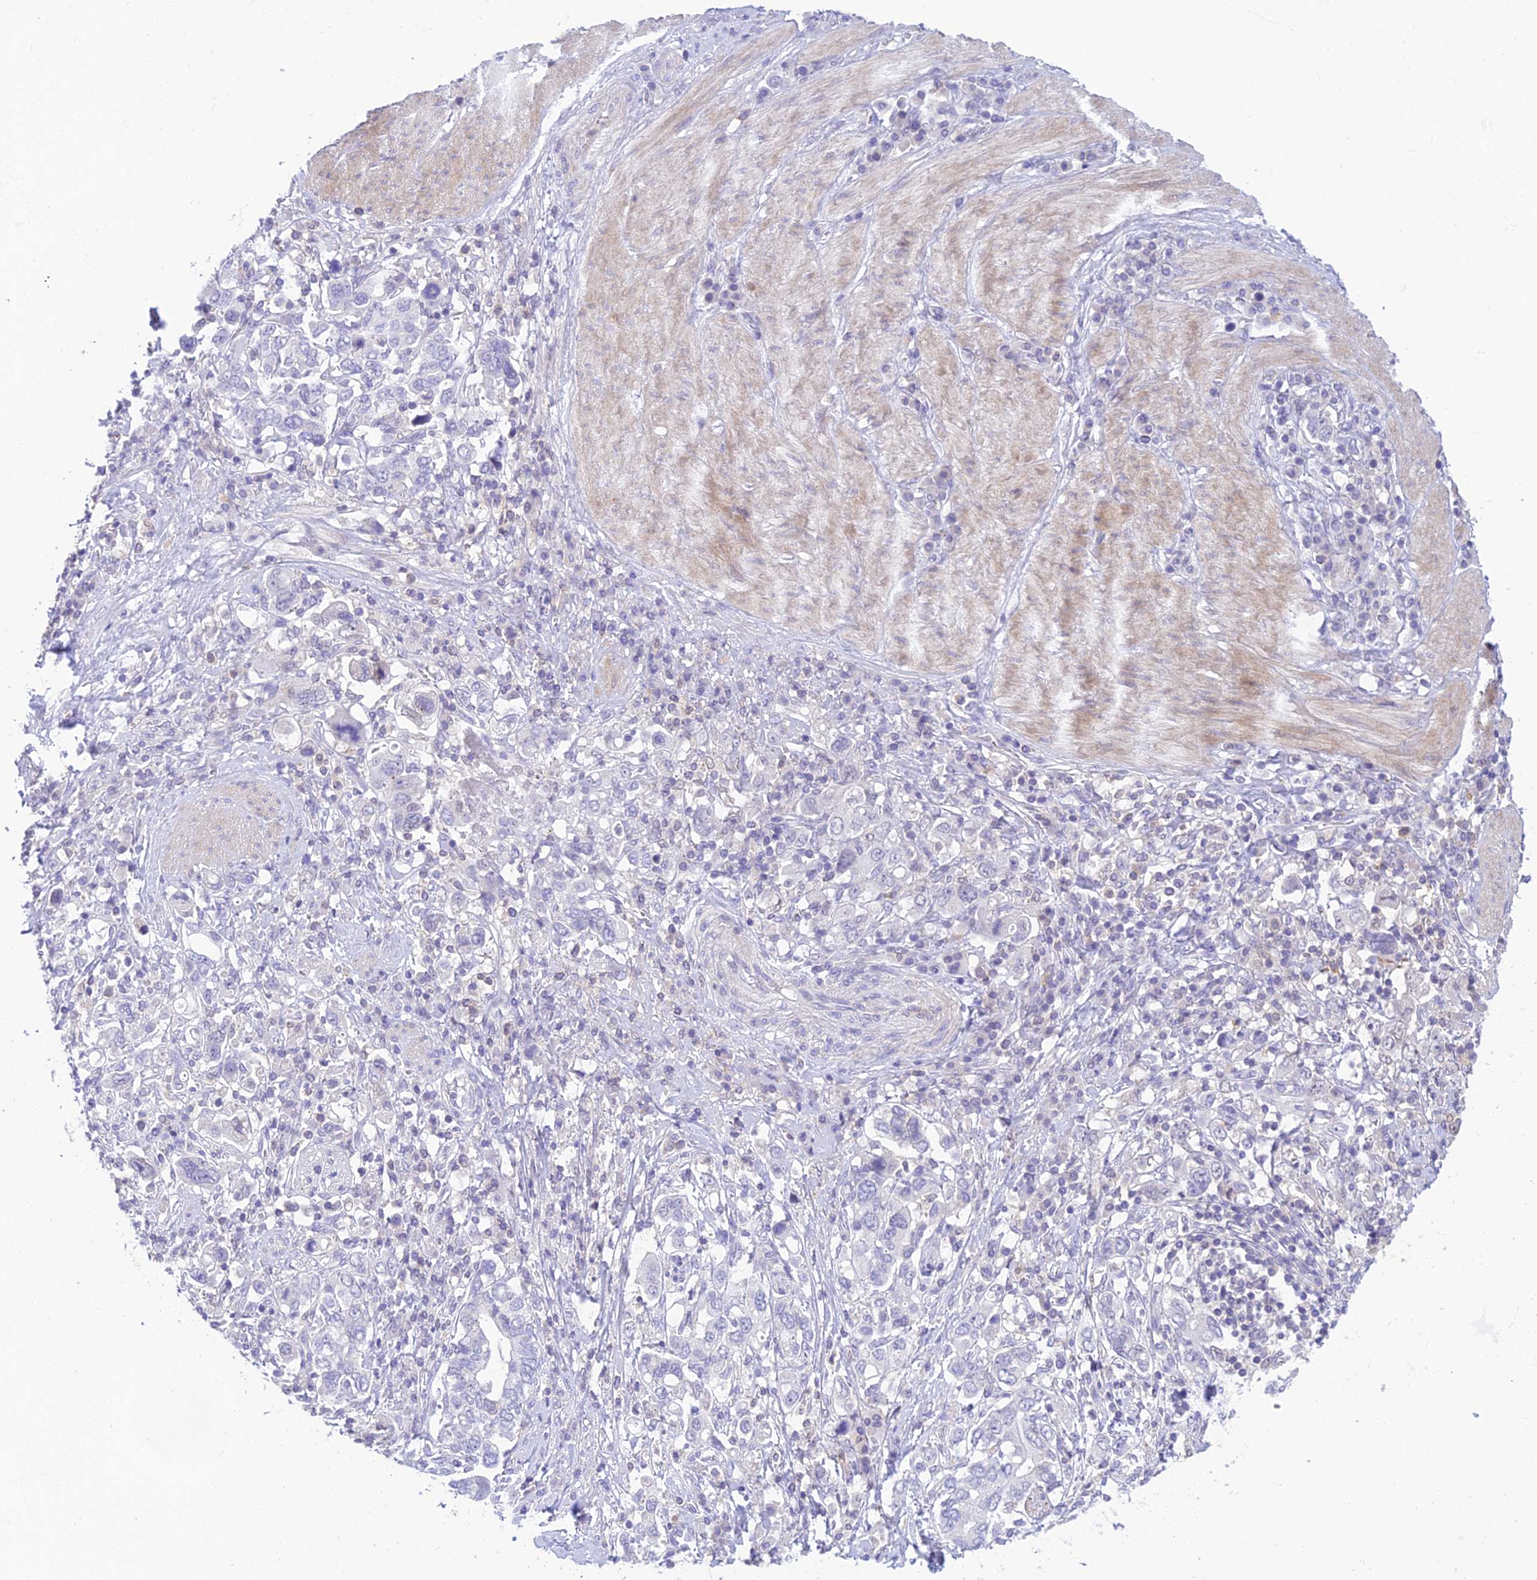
{"staining": {"intensity": "negative", "quantity": "none", "location": "none"}, "tissue": "stomach cancer", "cell_type": "Tumor cells", "image_type": "cancer", "snomed": [{"axis": "morphology", "description": "Adenocarcinoma, NOS"}, {"axis": "topography", "description": "Stomach, upper"}, {"axis": "topography", "description": "Stomach"}], "caption": "A histopathology image of stomach cancer (adenocarcinoma) stained for a protein exhibits no brown staining in tumor cells.", "gene": "BMT2", "patient": {"sex": "male", "age": 62}}